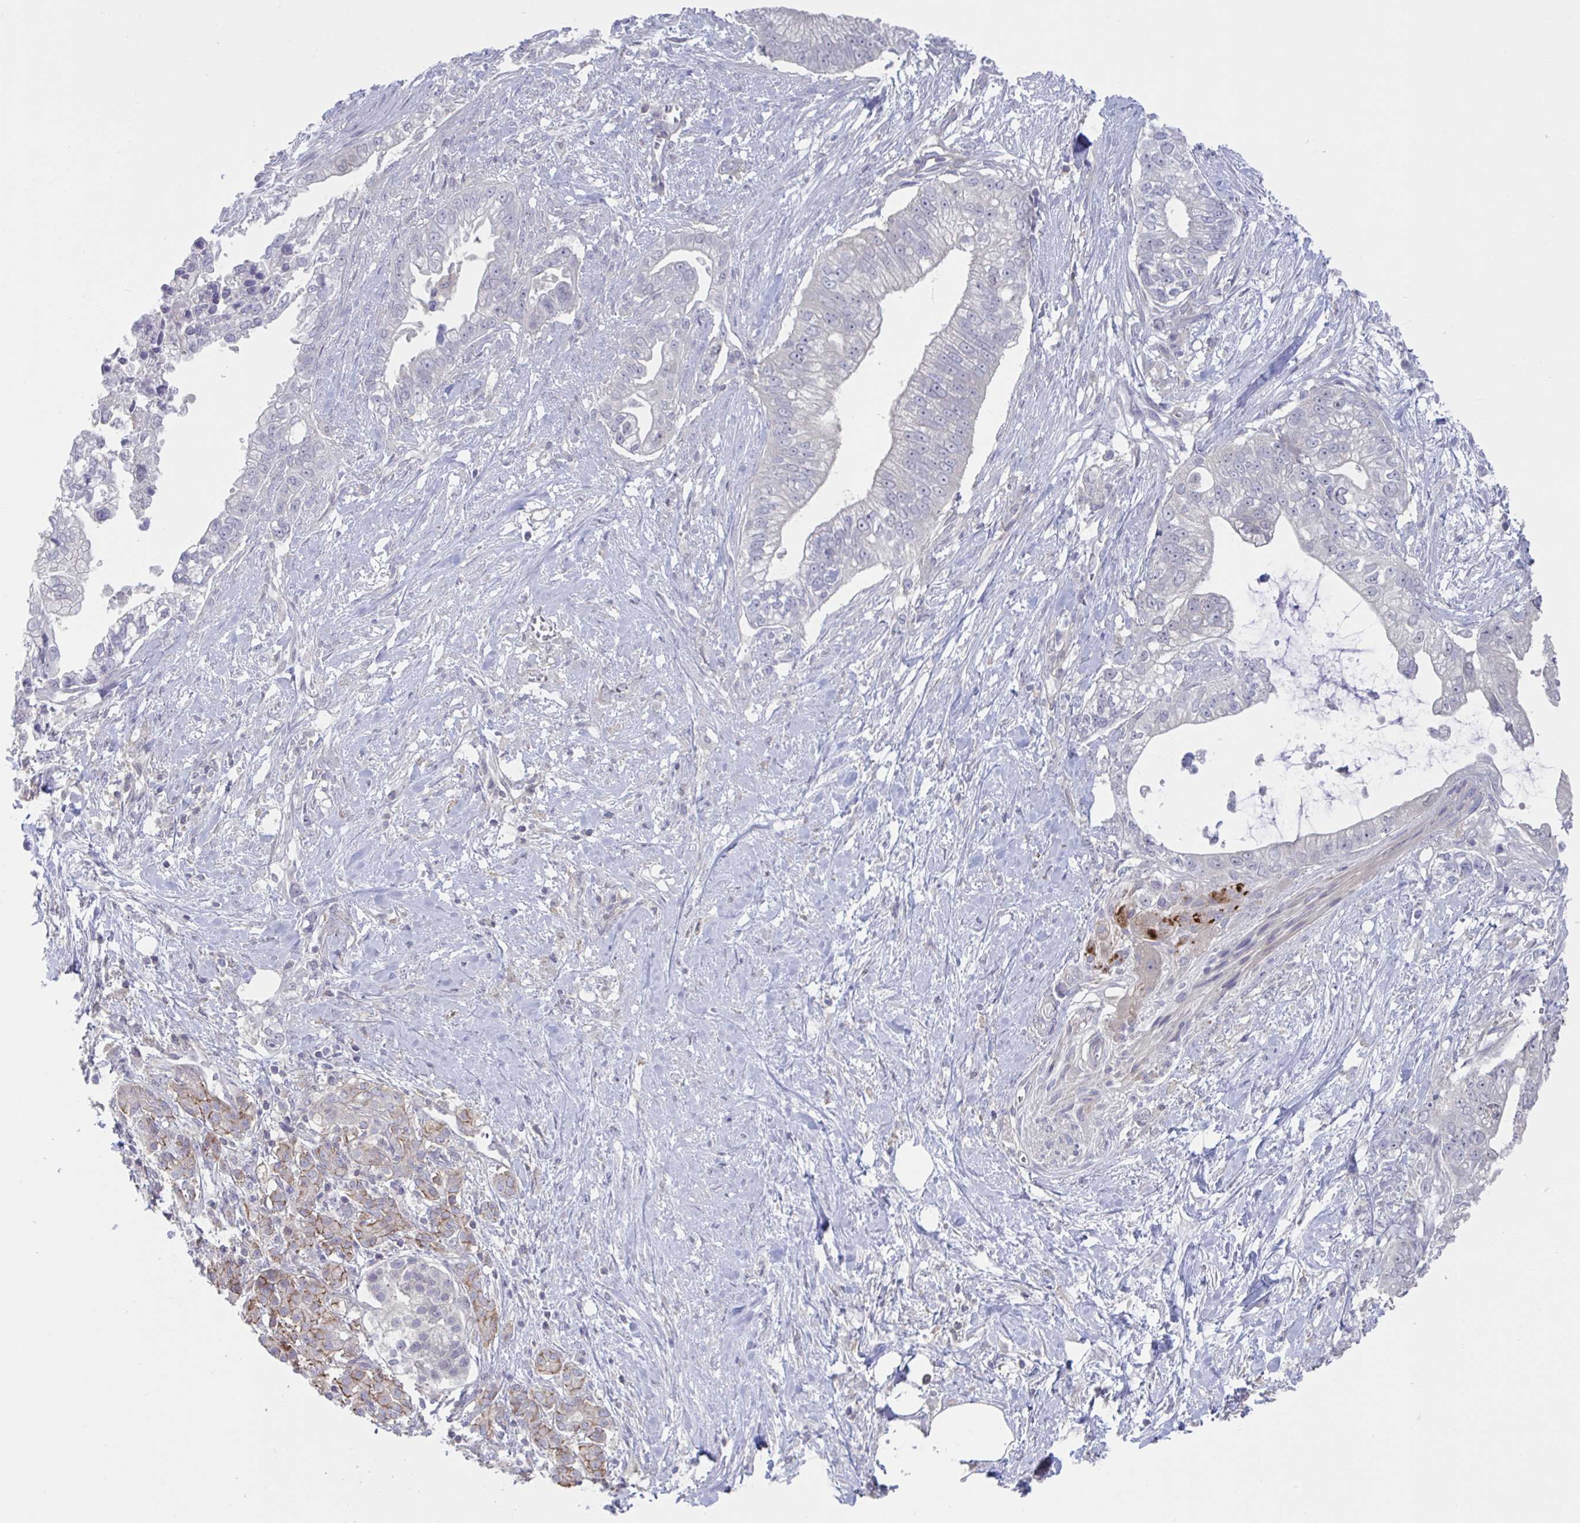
{"staining": {"intensity": "negative", "quantity": "none", "location": "none"}, "tissue": "pancreatic cancer", "cell_type": "Tumor cells", "image_type": "cancer", "snomed": [{"axis": "morphology", "description": "Adenocarcinoma, NOS"}, {"axis": "topography", "description": "Pancreas"}], "caption": "DAB immunohistochemical staining of human pancreatic cancer demonstrates no significant expression in tumor cells. The staining was performed using DAB (3,3'-diaminobenzidine) to visualize the protein expression in brown, while the nuclei were stained in blue with hematoxylin (Magnification: 20x).", "gene": "STK26", "patient": {"sex": "male", "age": 70}}